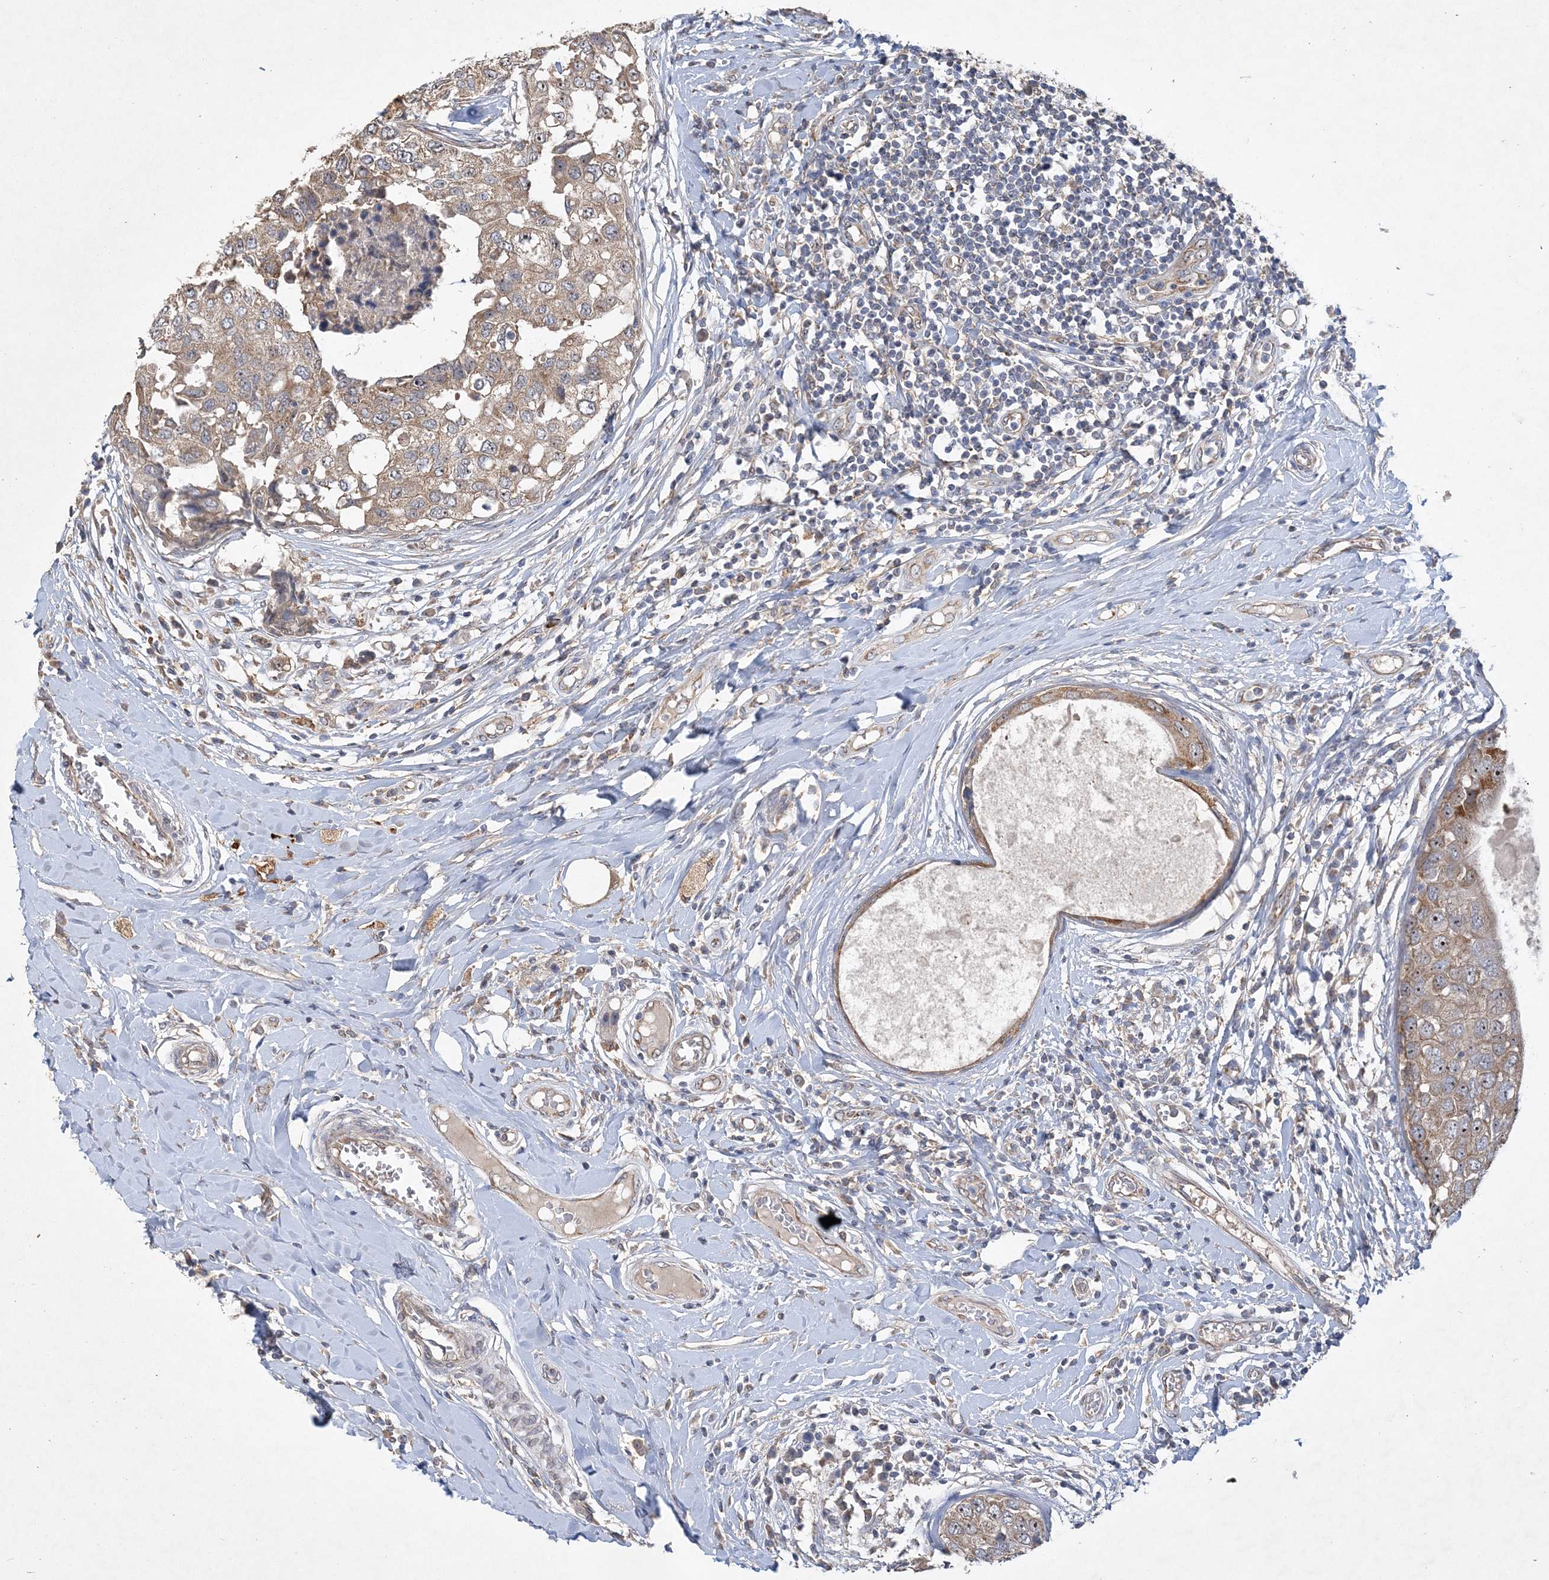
{"staining": {"intensity": "moderate", "quantity": ">75%", "location": "cytoplasmic/membranous,nuclear"}, "tissue": "breast cancer", "cell_type": "Tumor cells", "image_type": "cancer", "snomed": [{"axis": "morphology", "description": "Duct carcinoma"}, {"axis": "topography", "description": "Breast"}], "caption": "A photomicrograph of human breast cancer stained for a protein reveals moderate cytoplasmic/membranous and nuclear brown staining in tumor cells. (Stains: DAB in brown, nuclei in blue, Microscopy: brightfield microscopy at high magnification).", "gene": "FEZ2", "patient": {"sex": "female", "age": 27}}